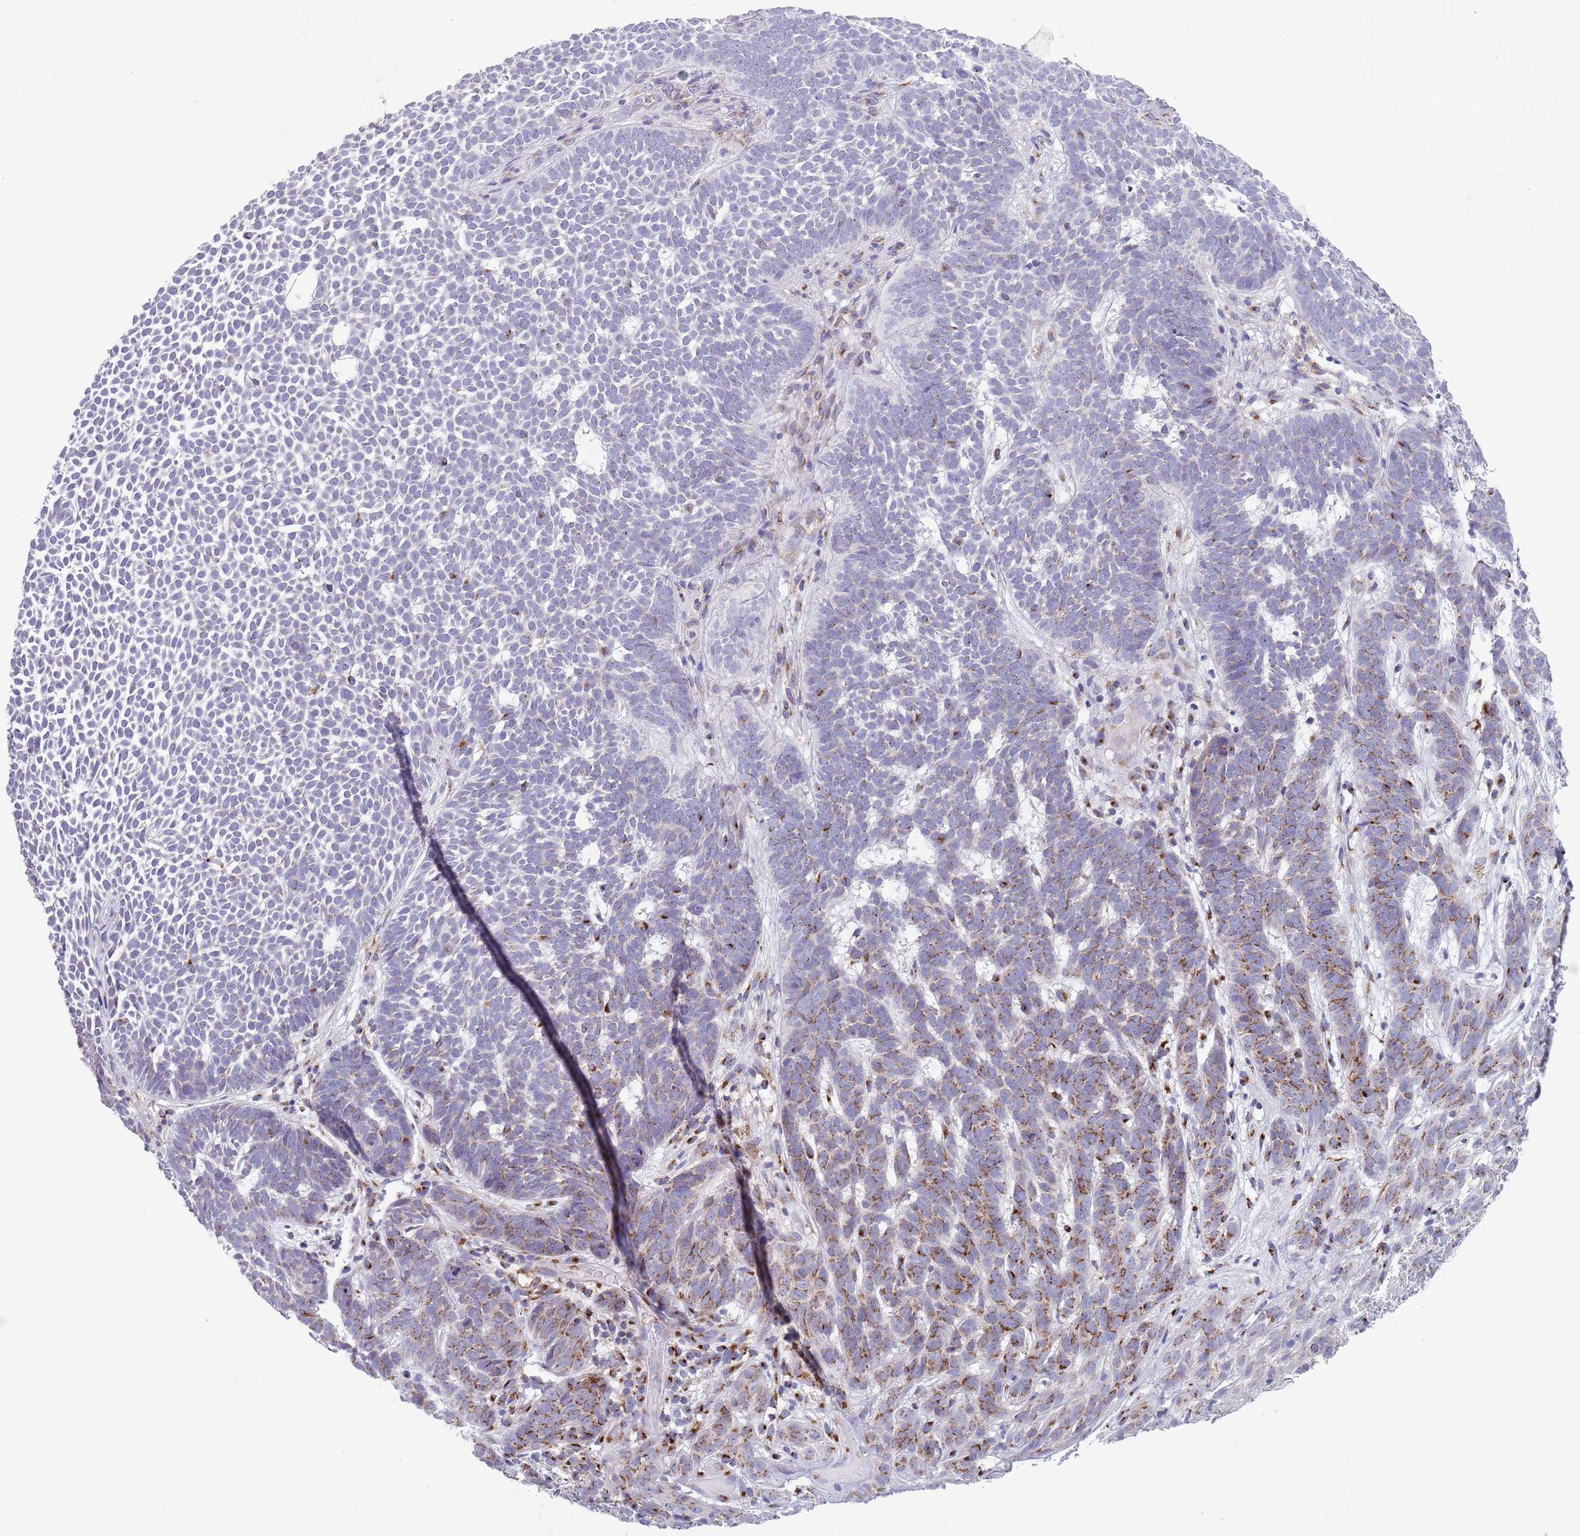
{"staining": {"intensity": "moderate", "quantity": "<25%", "location": "cytoplasmic/membranous"}, "tissue": "skin cancer", "cell_type": "Tumor cells", "image_type": "cancer", "snomed": [{"axis": "morphology", "description": "Basal cell carcinoma"}, {"axis": "topography", "description": "Skin"}], "caption": "Brown immunohistochemical staining in skin cancer (basal cell carcinoma) displays moderate cytoplasmic/membranous positivity in approximately <25% of tumor cells. Nuclei are stained in blue.", "gene": "ACSBG1", "patient": {"sex": "female", "age": 78}}